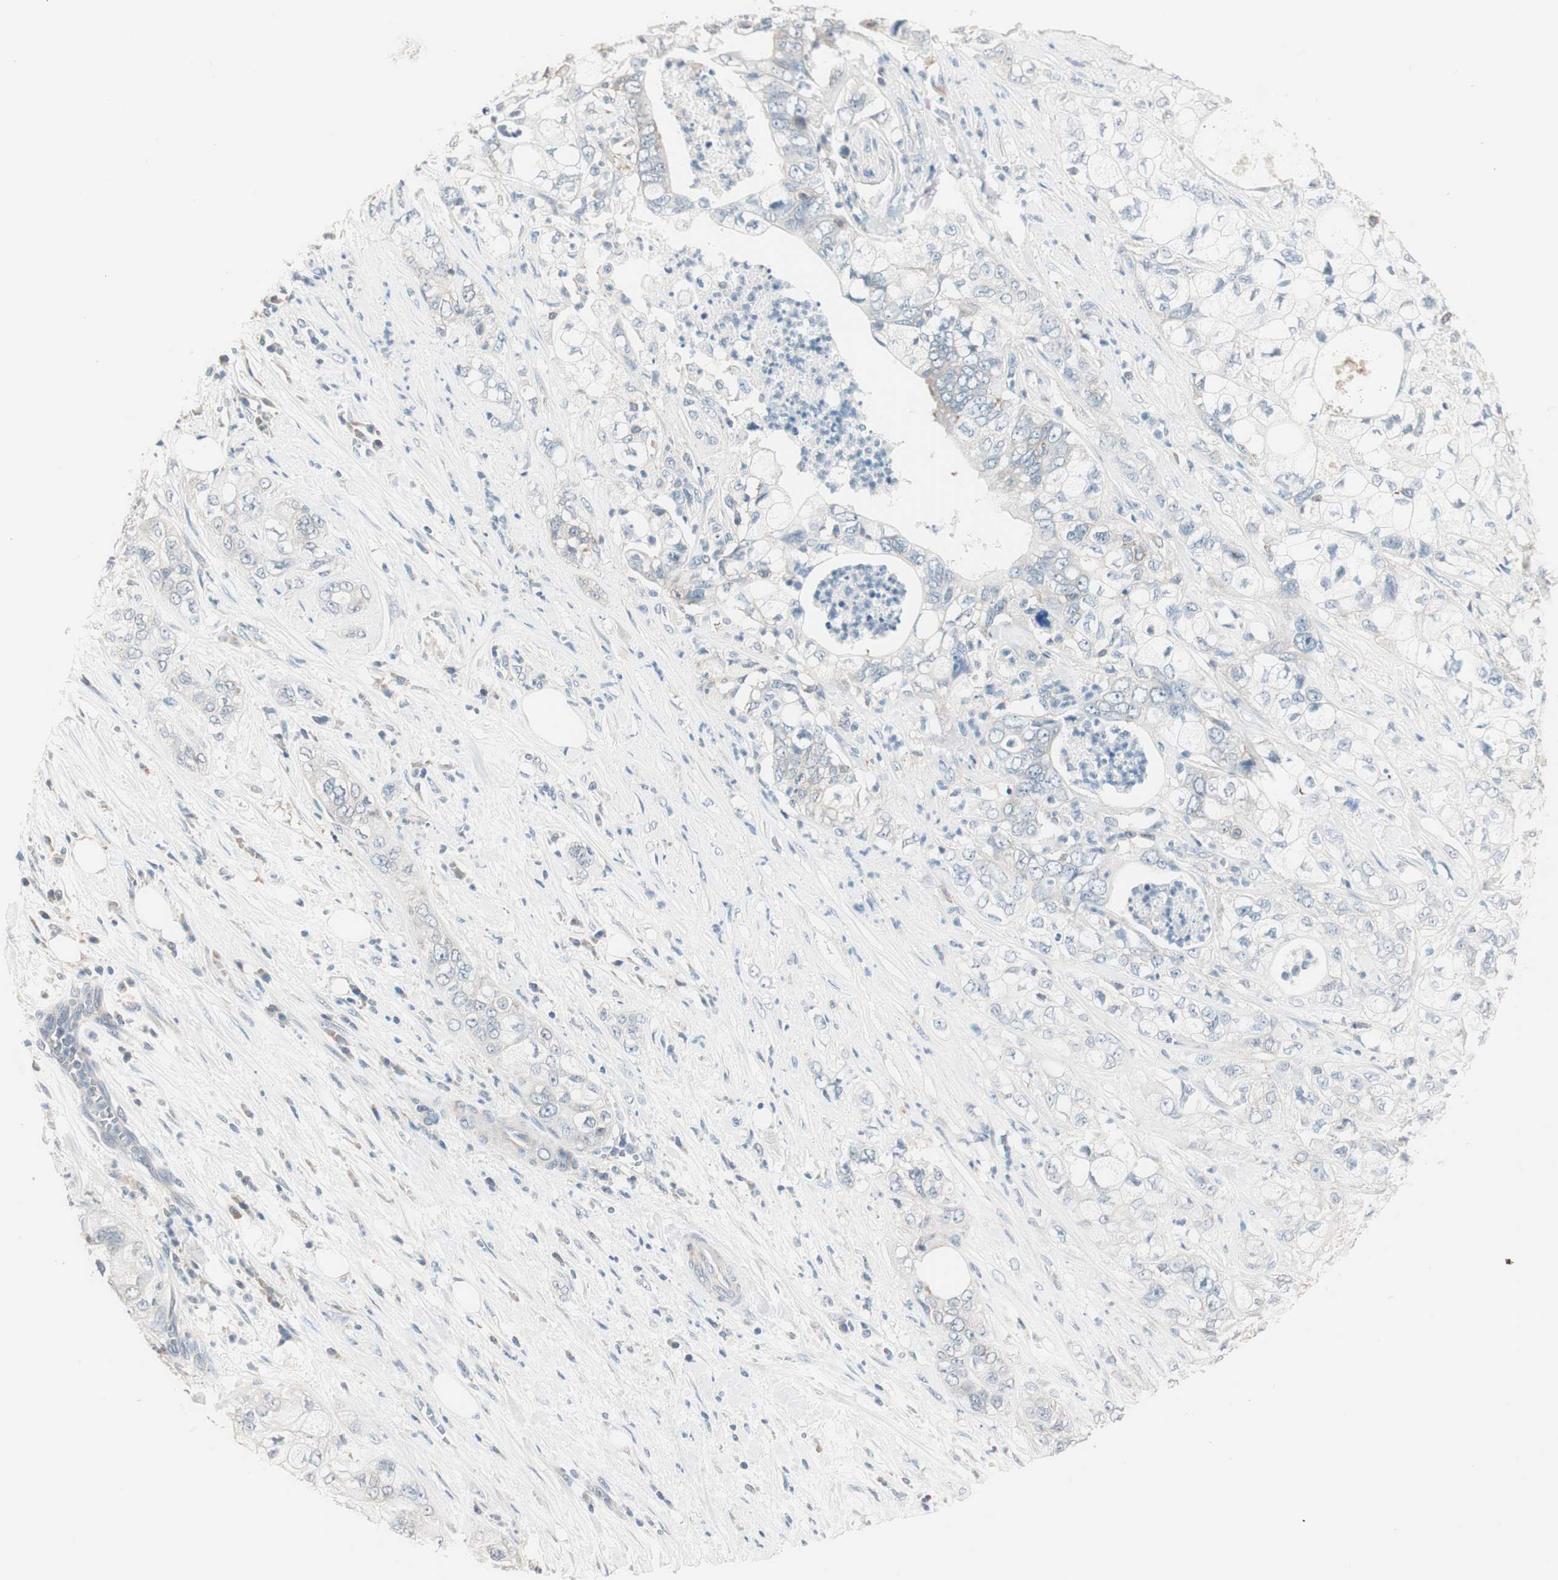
{"staining": {"intensity": "negative", "quantity": "none", "location": "none"}, "tissue": "pancreatic cancer", "cell_type": "Tumor cells", "image_type": "cancer", "snomed": [{"axis": "morphology", "description": "Adenocarcinoma, NOS"}, {"axis": "topography", "description": "Pancreas"}], "caption": "Immunohistochemical staining of pancreatic cancer demonstrates no significant positivity in tumor cells.", "gene": "RAD54B", "patient": {"sex": "male", "age": 70}}